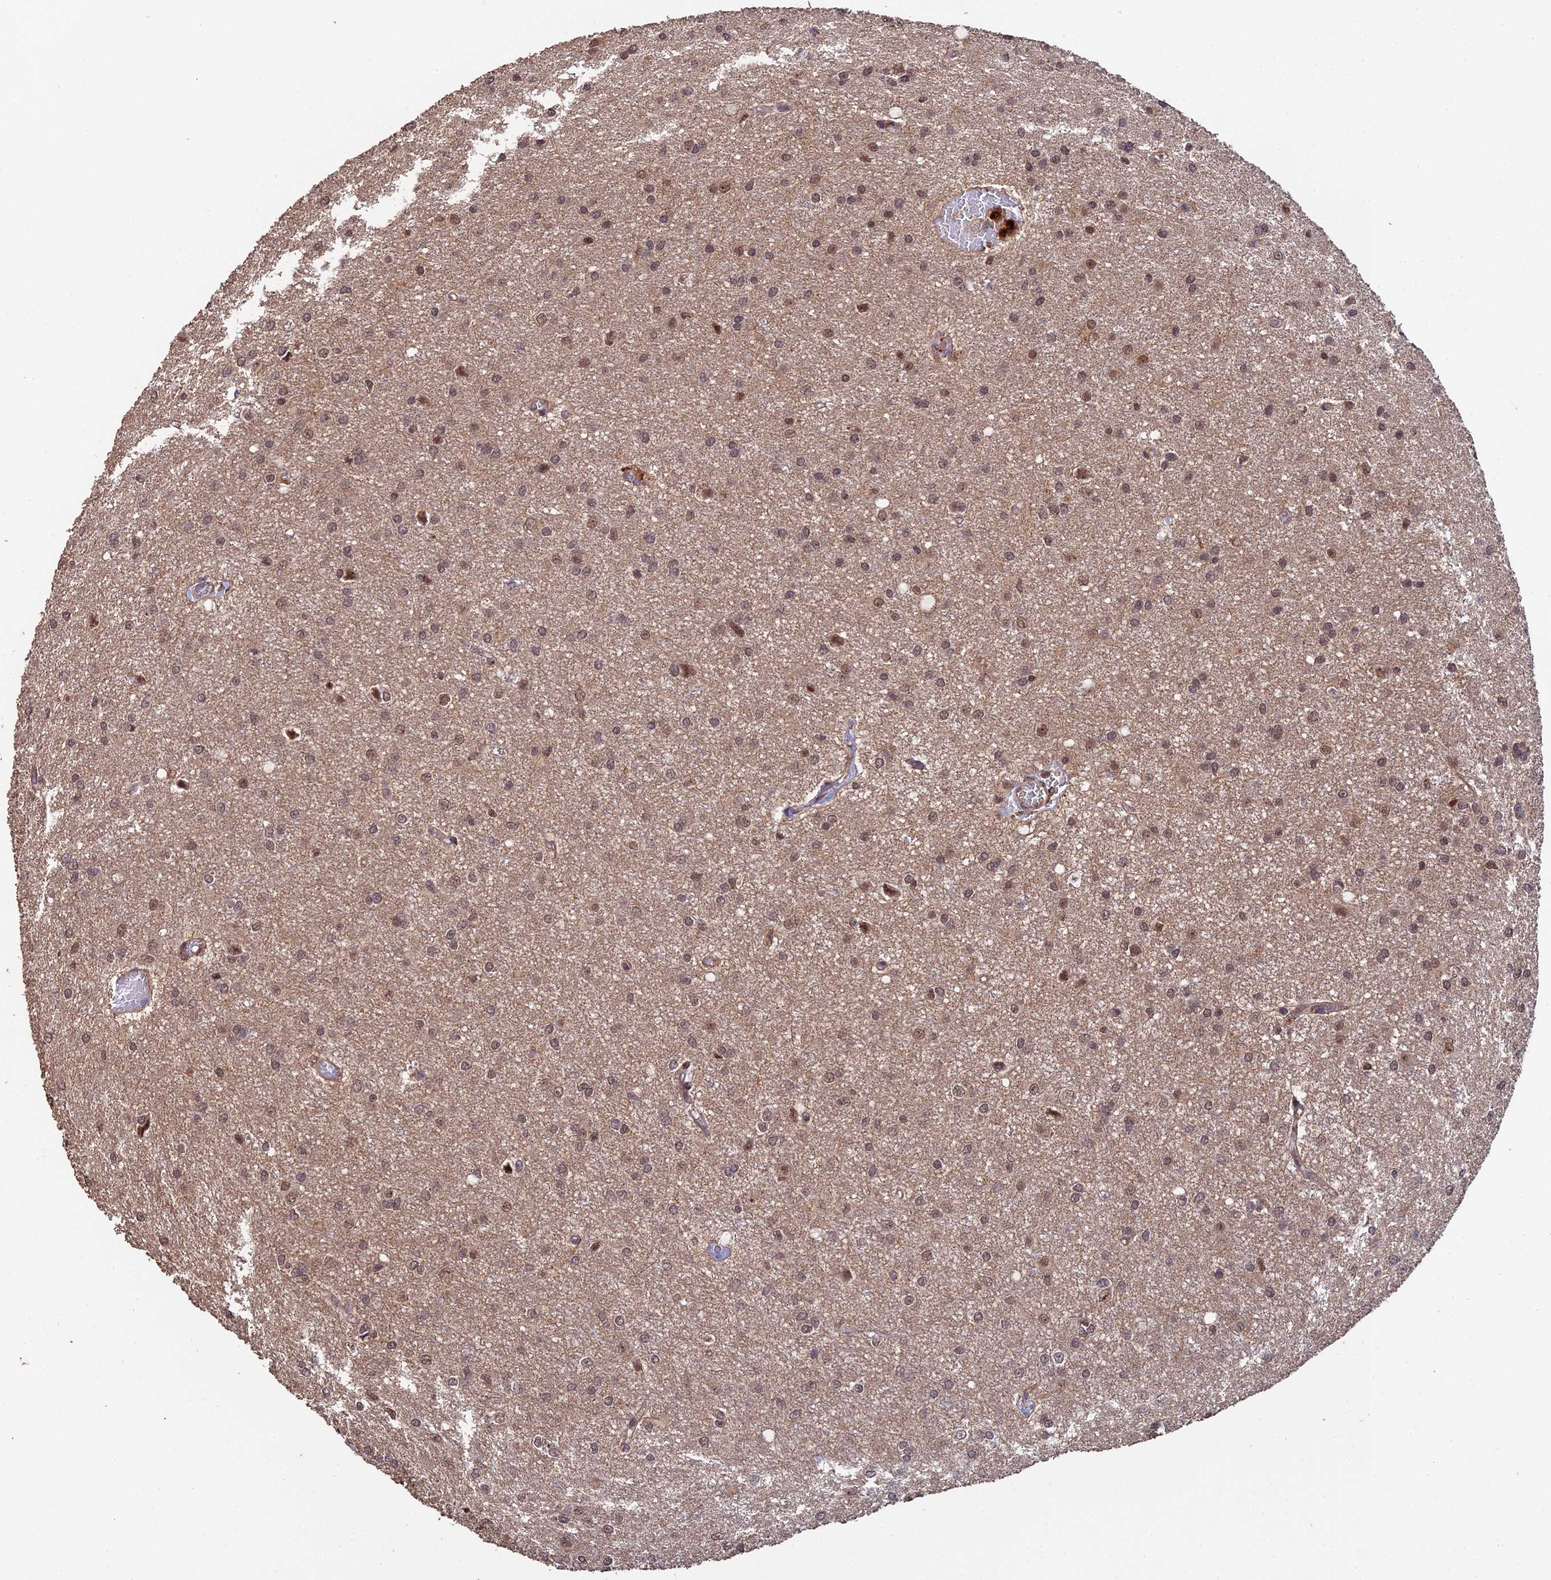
{"staining": {"intensity": "moderate", "quantity": "<25%", "location": "nuclear"}, "tissue": "glioma", "cell_type": "Tumor cells", "image_type": "cancer", "snomed": [{"axis": "morphology", "description": "Glioma, malignant, High grade"}, {"axis": "topography", "description": "Brain"}], "caption": "This is an image of immunohistochemistry staining of malignant high-grade glioma, which shows moderate staining in the nuclear of tumor cells.", "gene": "RALGAPA2", "patient": {"sex": "female", "age": 50}}